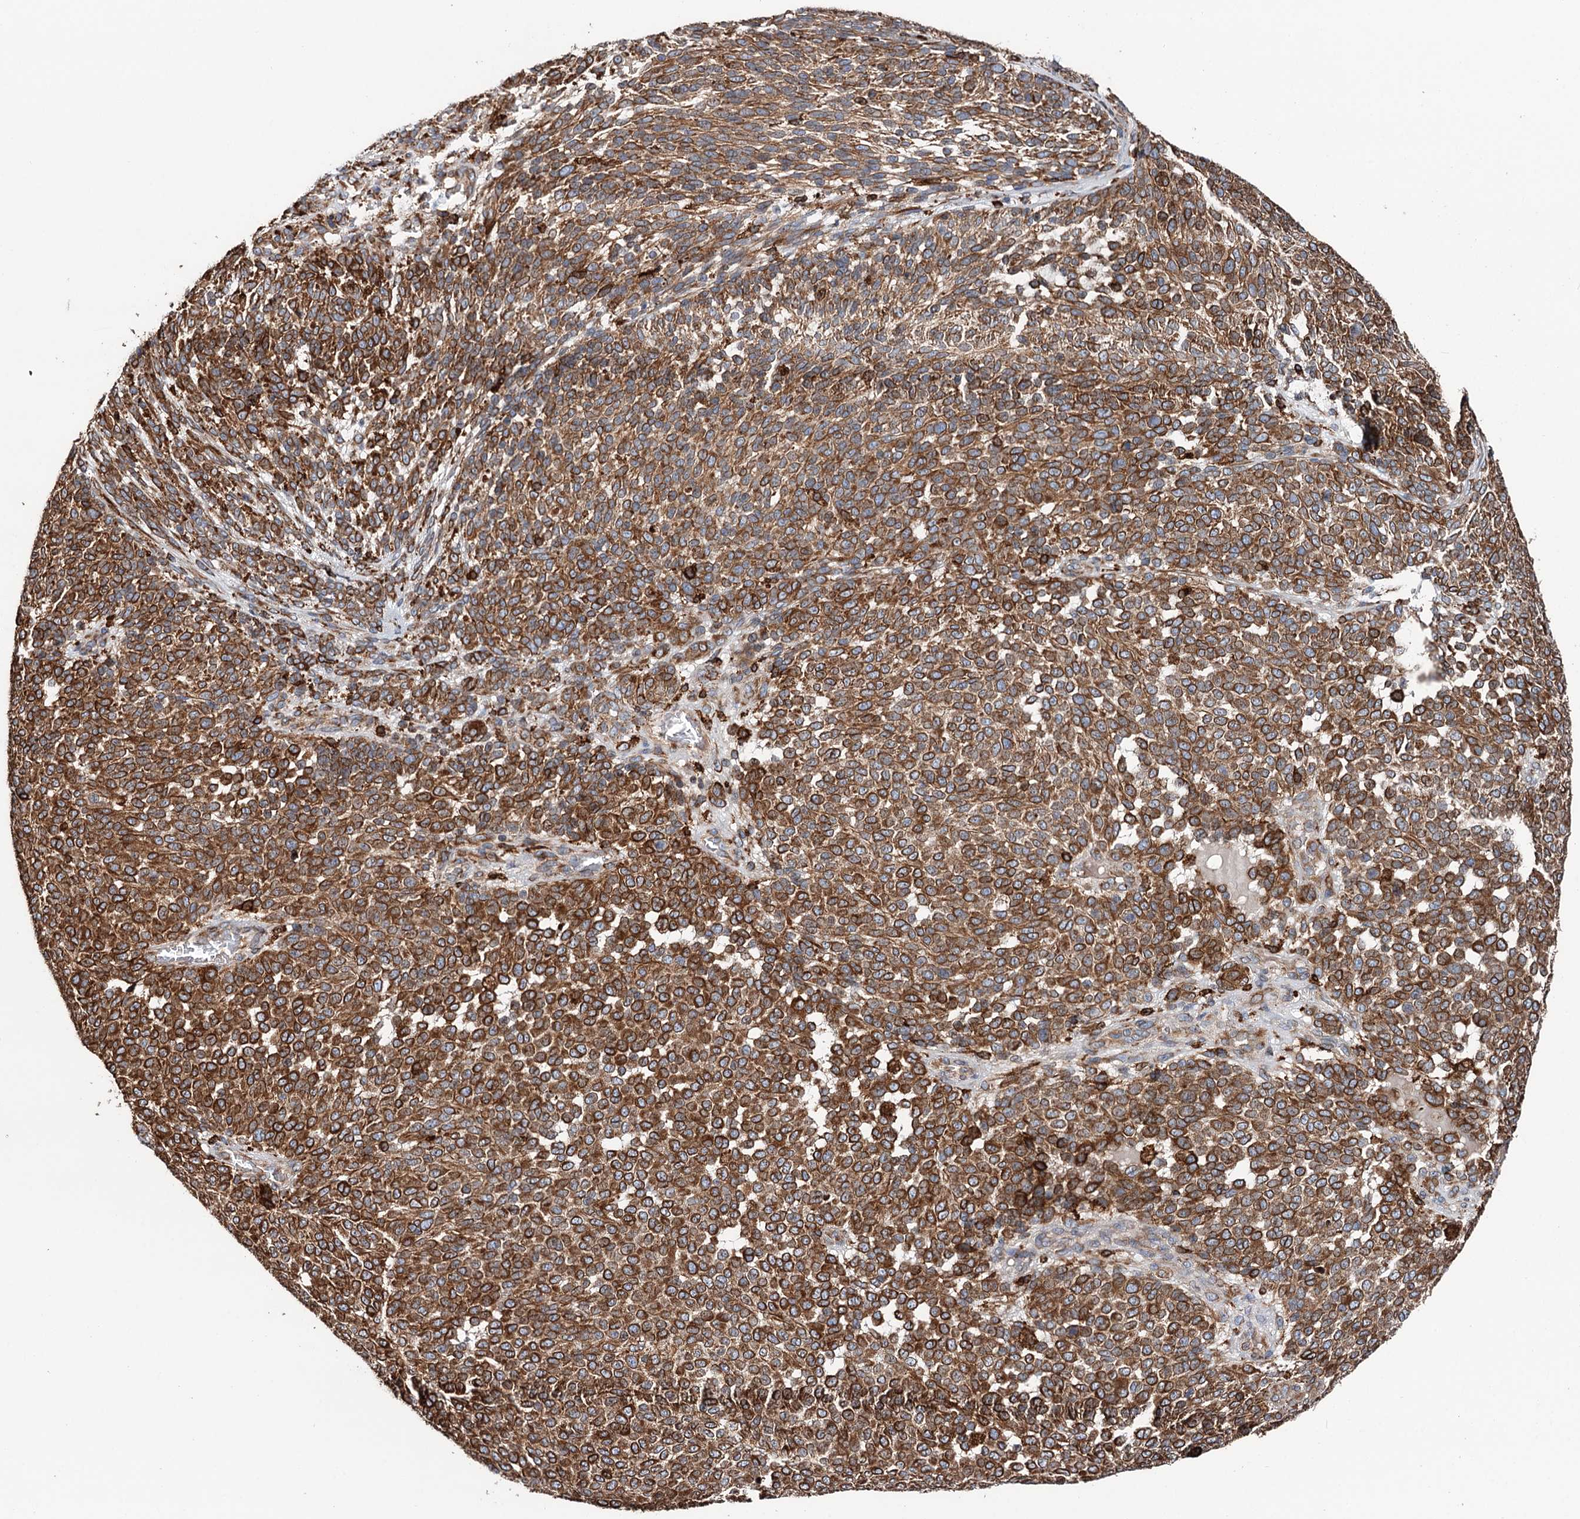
{"staining": {"intensity": "strong", "quantity": ">75%", "location": "cytoplasmic/membranous"}, "tissue": "melanoma", "cell_type": "Tumor cells", "image_type": "cancer", "snomed": [{"axis": "morphology", "description": "Malignant melanoma, NOS"}, {"axis": "topography", "description": "Skin"}], "caption": "Strong cytoplasmic/membranous protein staining is identified in approximately >75% of tumor cells in melanoma.", "gene": "ERP29", "patient": {"sex": "male", "age": 49}}